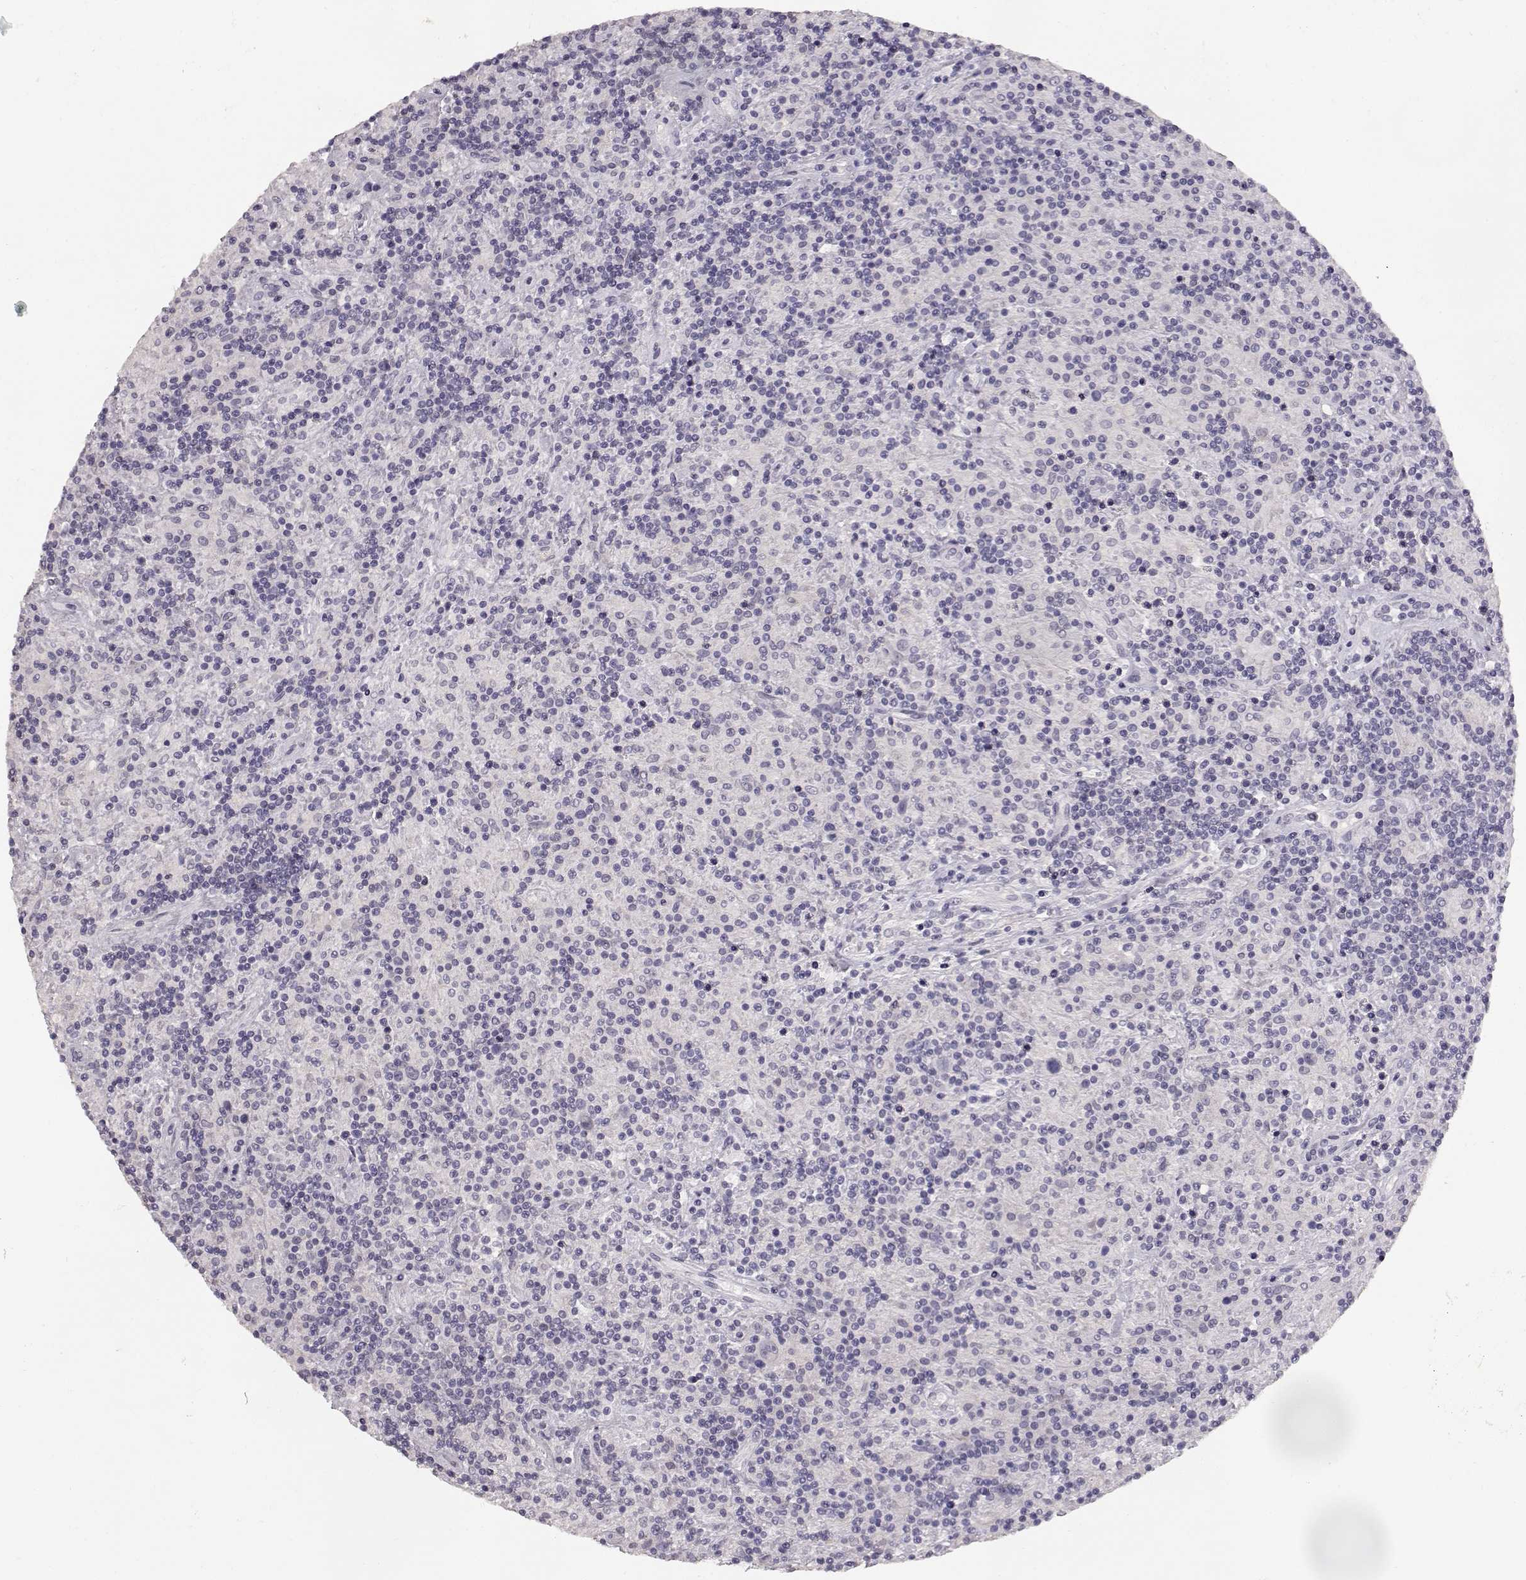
{"staining": {"intensity": "negative", "quantity": "none", "location": "none"}, "tissue": "lymphoma", "cell_type": "Tumor cells", "image_type": "cancer", "snomed": [{"axis": "morphology", "description": "Hodgkin's disease, NOS"}, {"axis": "topography", "description": "Lymph node"}], "caption": "An image of lymphoma stained for a protein shows no brown staining in tumor cells.", "gene": "TPH2", "patient": {"sex": "male", "age": 70}}